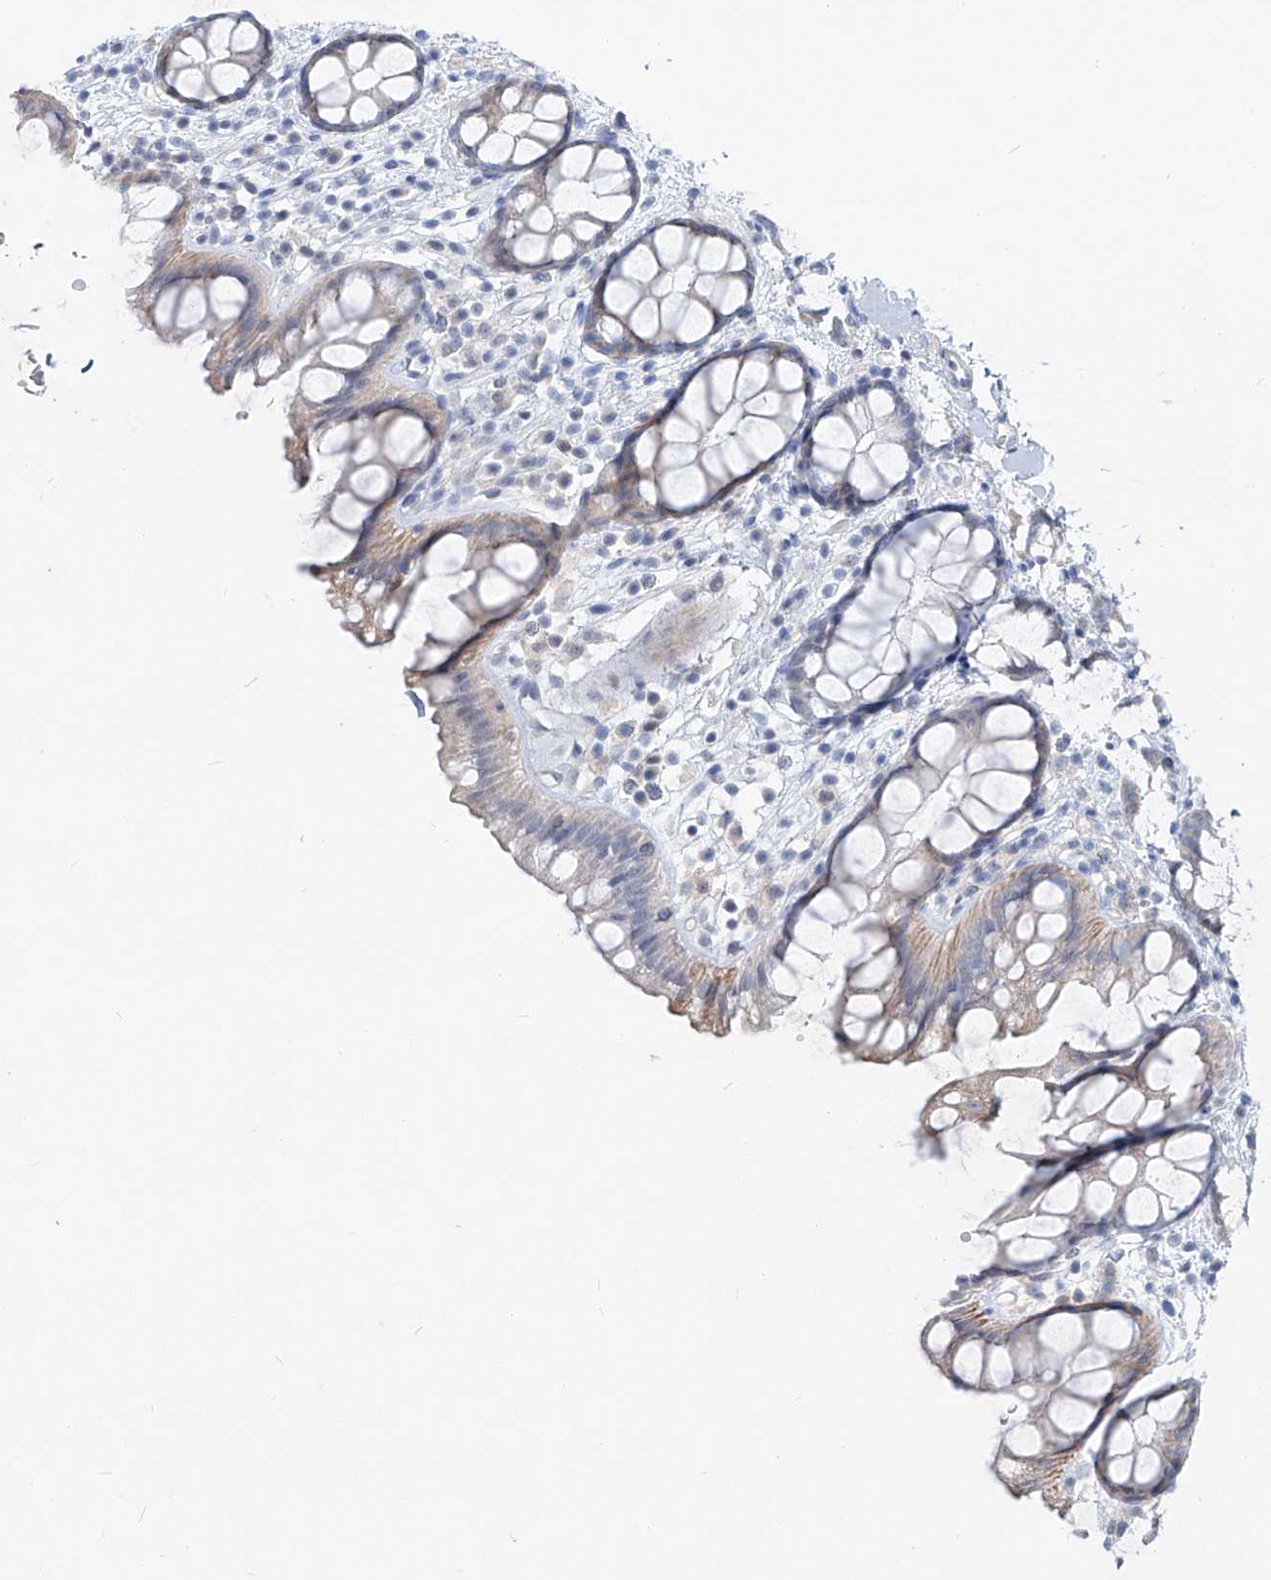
{"staining": {"intensity": "weak", "quantity": ">75%", "location": "cytoplasmic/membranous"}, "tissue": "rectum", "cell_type": "Glandular cells", "image_type": "normal", "snomed": [{"axis": "morphology", "description": "Normal tissue, NOS"}, {"axis": "topography", "description": "Rectum"}], "caption": "Rectum stained for a protein (brown) exhibits weak cytoplasmic/membranous positive expression in approximately >75% of glandular cells.", "gene": "UFL1", "patient": {"sex": "female", "age": 65}}